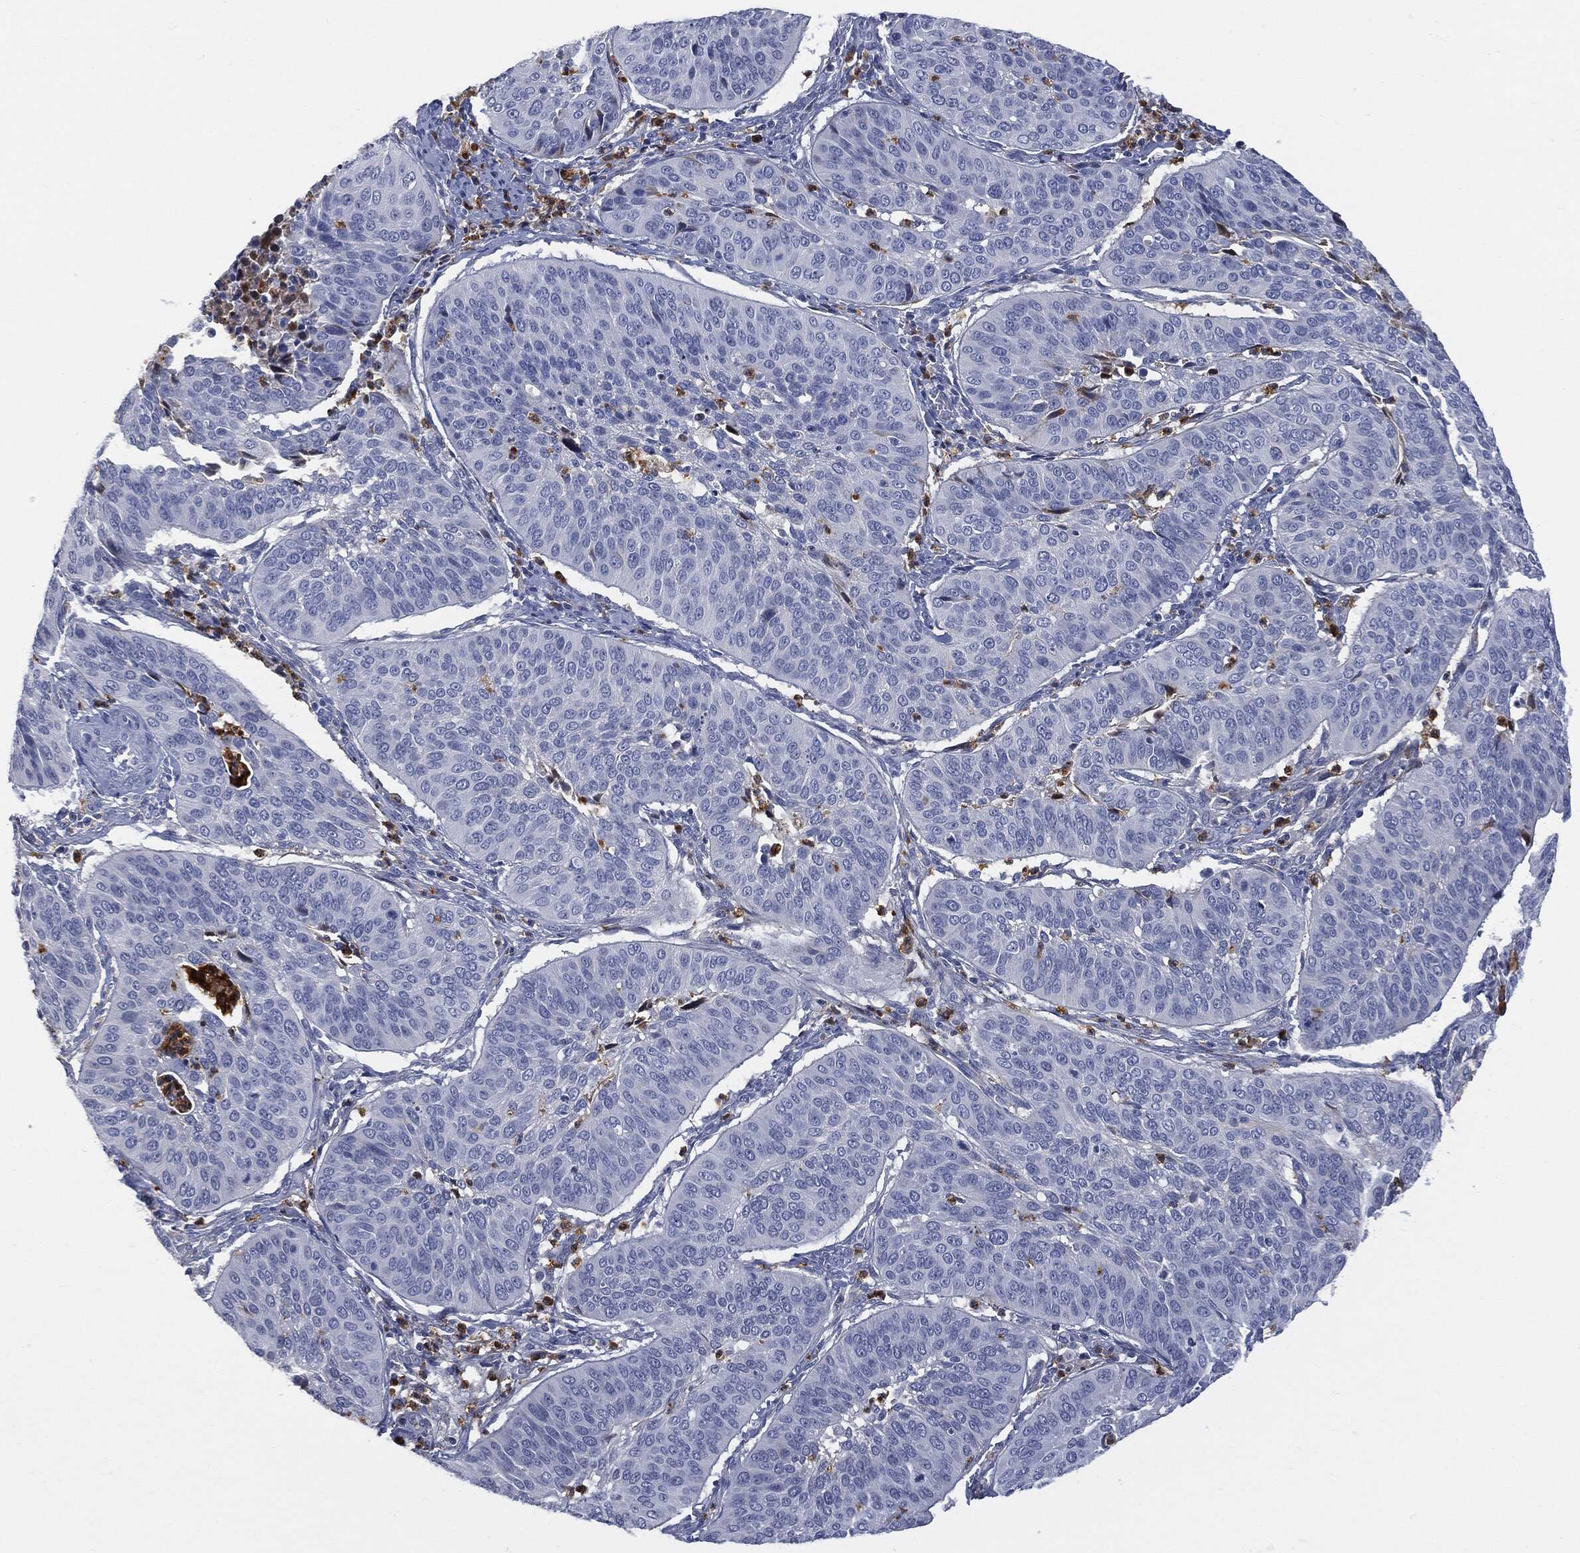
{"staining": {"intensity": "negative", "quantity": "none", "location": "none"}, "tissue": "cervical cancer", "cell_type": "Tumor cells", "image_type": "cancer", "snomed": [{"axis": "morphology", "description": "Normal tissue, NOS"}, {"axis": "morphology", "description": "Squamous cell carcinoma, NOS"}, {"axis": "topography", "description": "Cervix"}], "caption": "Immunohistochemistry (IHC) histopathology image of neoplastic tissue: cervical squamous cell carcinoma stained with DAB reveals no significant protein expression in tumor cells.", "gene": "BTK", "patient": {"sex": "female", "age": 39}}